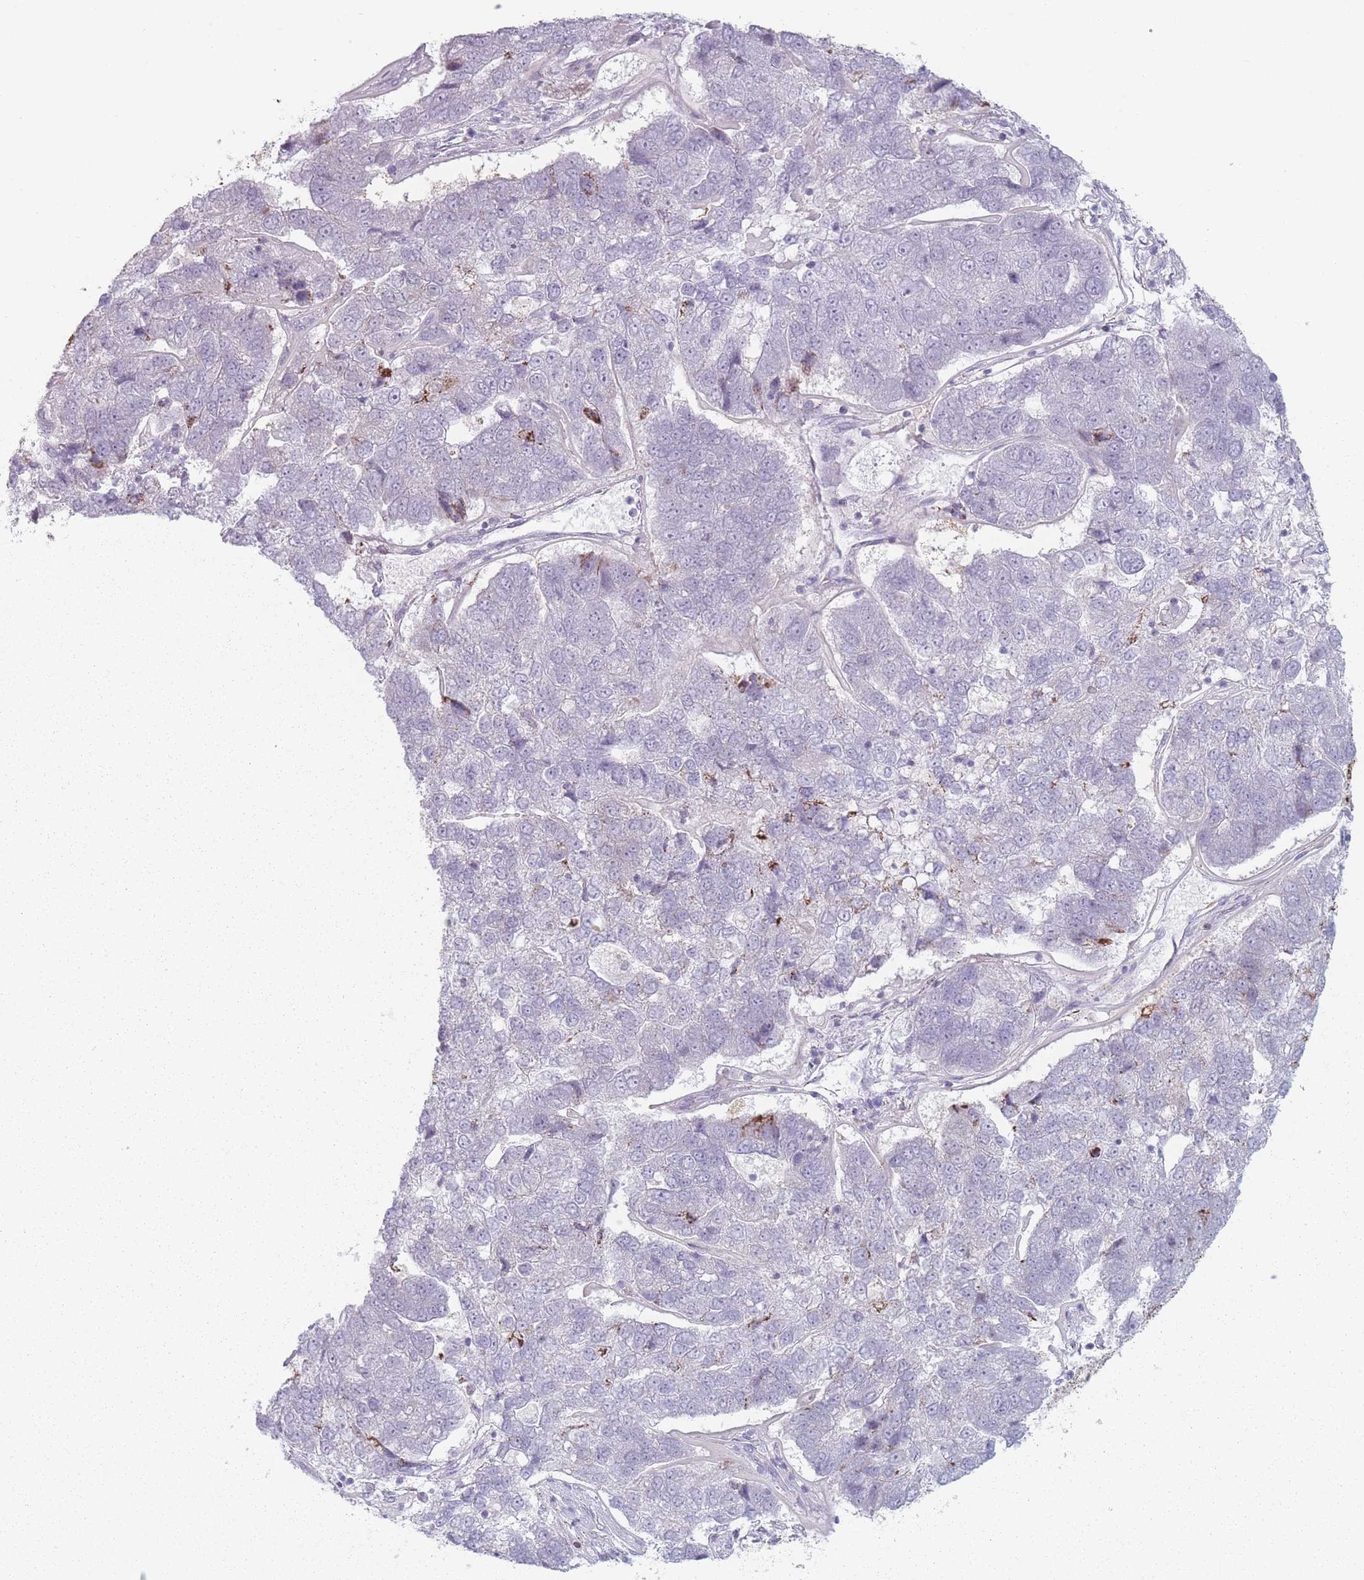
{"staining": {"intensity": "negative", "quantity": "none", "location": "none"}, "tissue": "pancreatic cancer", "cell_type": "Tumor cells", "image_type": "cancer", "snomed": [{"axis": "morphology", "description": "Adenocarcinoma, NOS"}, {"axis": "topography", "description": "Pancreas"}], "caption": "Tumor cells are negative for protein expression in human pancreatic adenocarcinoma.", "gene": "DCHS1", "patient": {"sex": "female", "age": 61}}